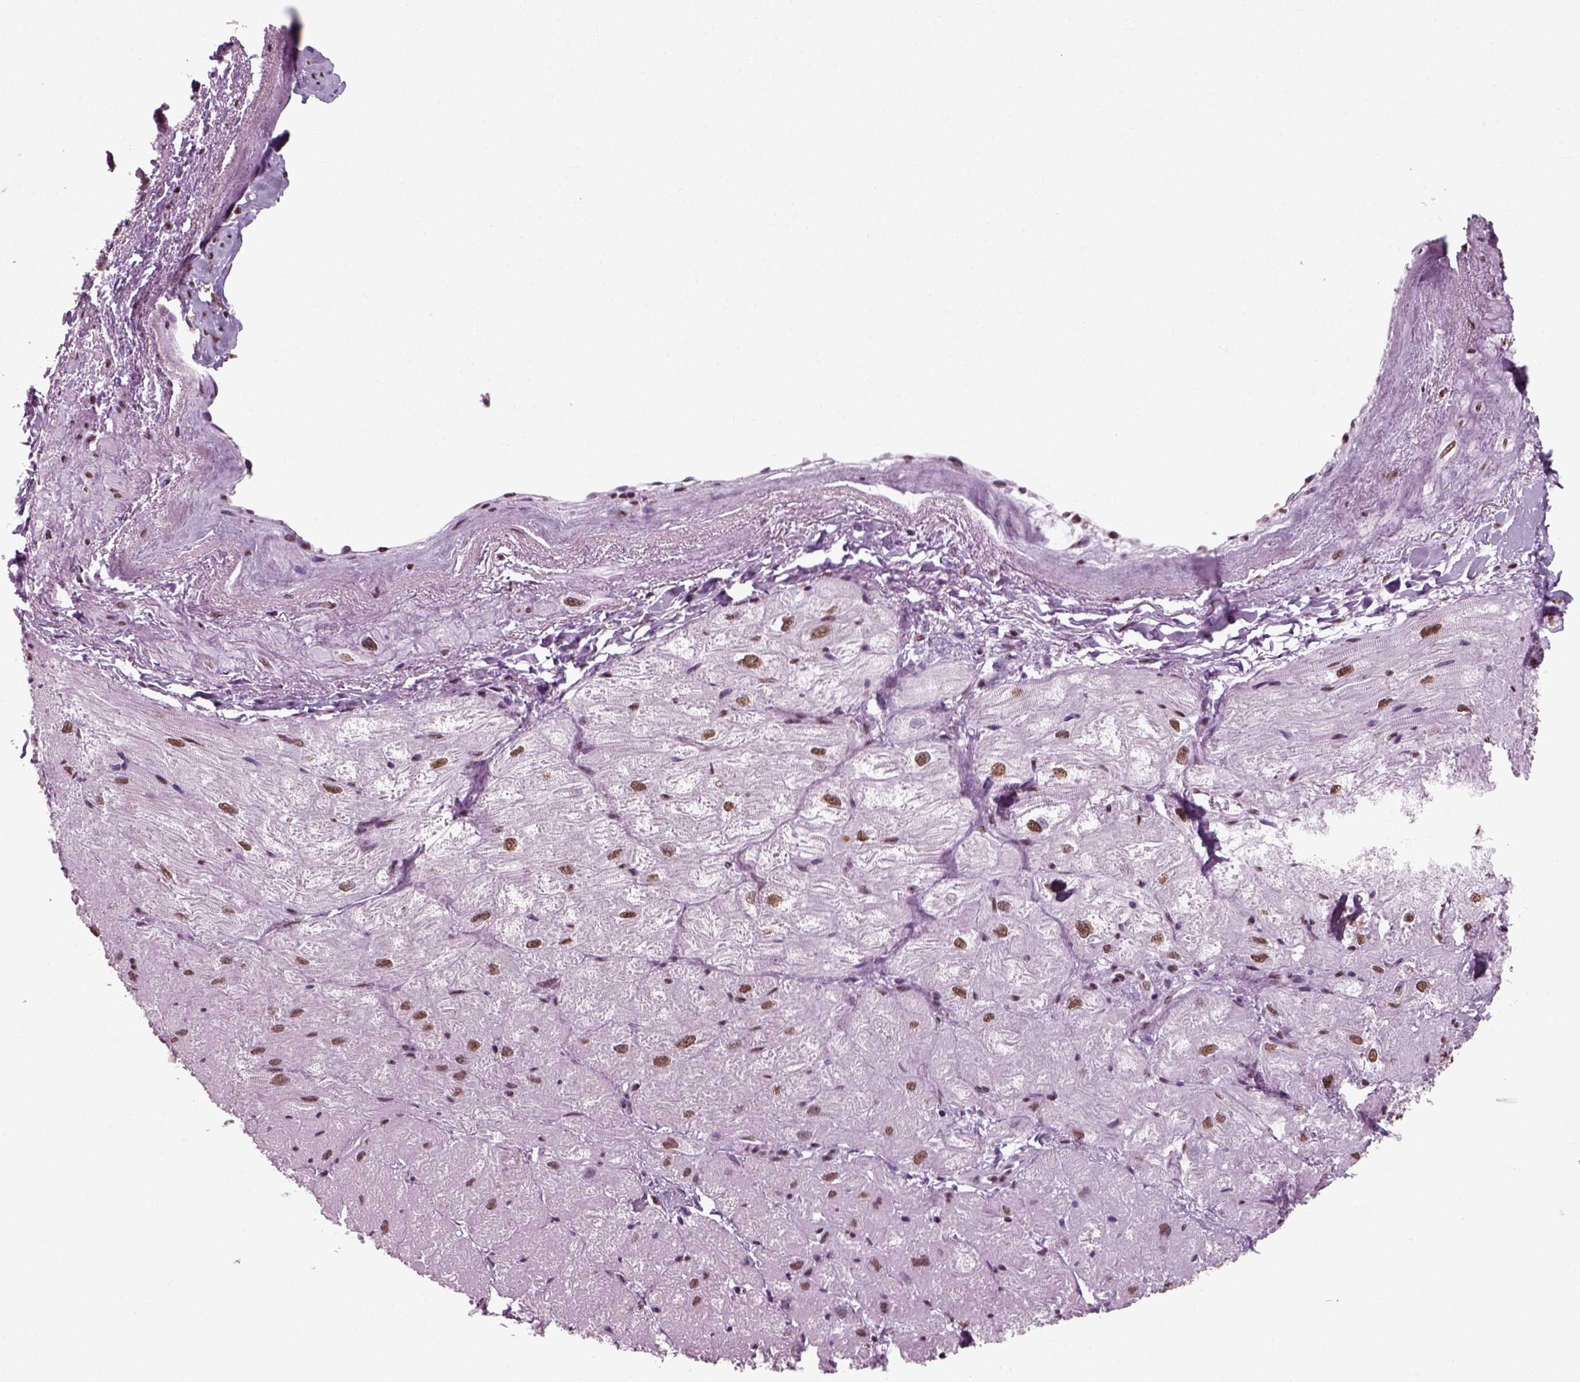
{"staining": {"intensity": "moderate", "quantity": ">75%", "location": "nuclear"}, "tissue": "heart muscle", "cell_type": "Cardiomyocytes", "image_type": "normal", "snomed": [{"axis": "morphology", "description": "Normal tissue, NOS"}, {"axis": "topography", "description": "Heart"}], "caption": "Immunohistochemical staining of benign human heart muscle shows >75% levels of moderate nuclear protein staining in about >75% of cardiomyocytes. Nuclei are stained in blue.", "gene": "POLR1H", "patient": {"sex": "male", "age": 57}}